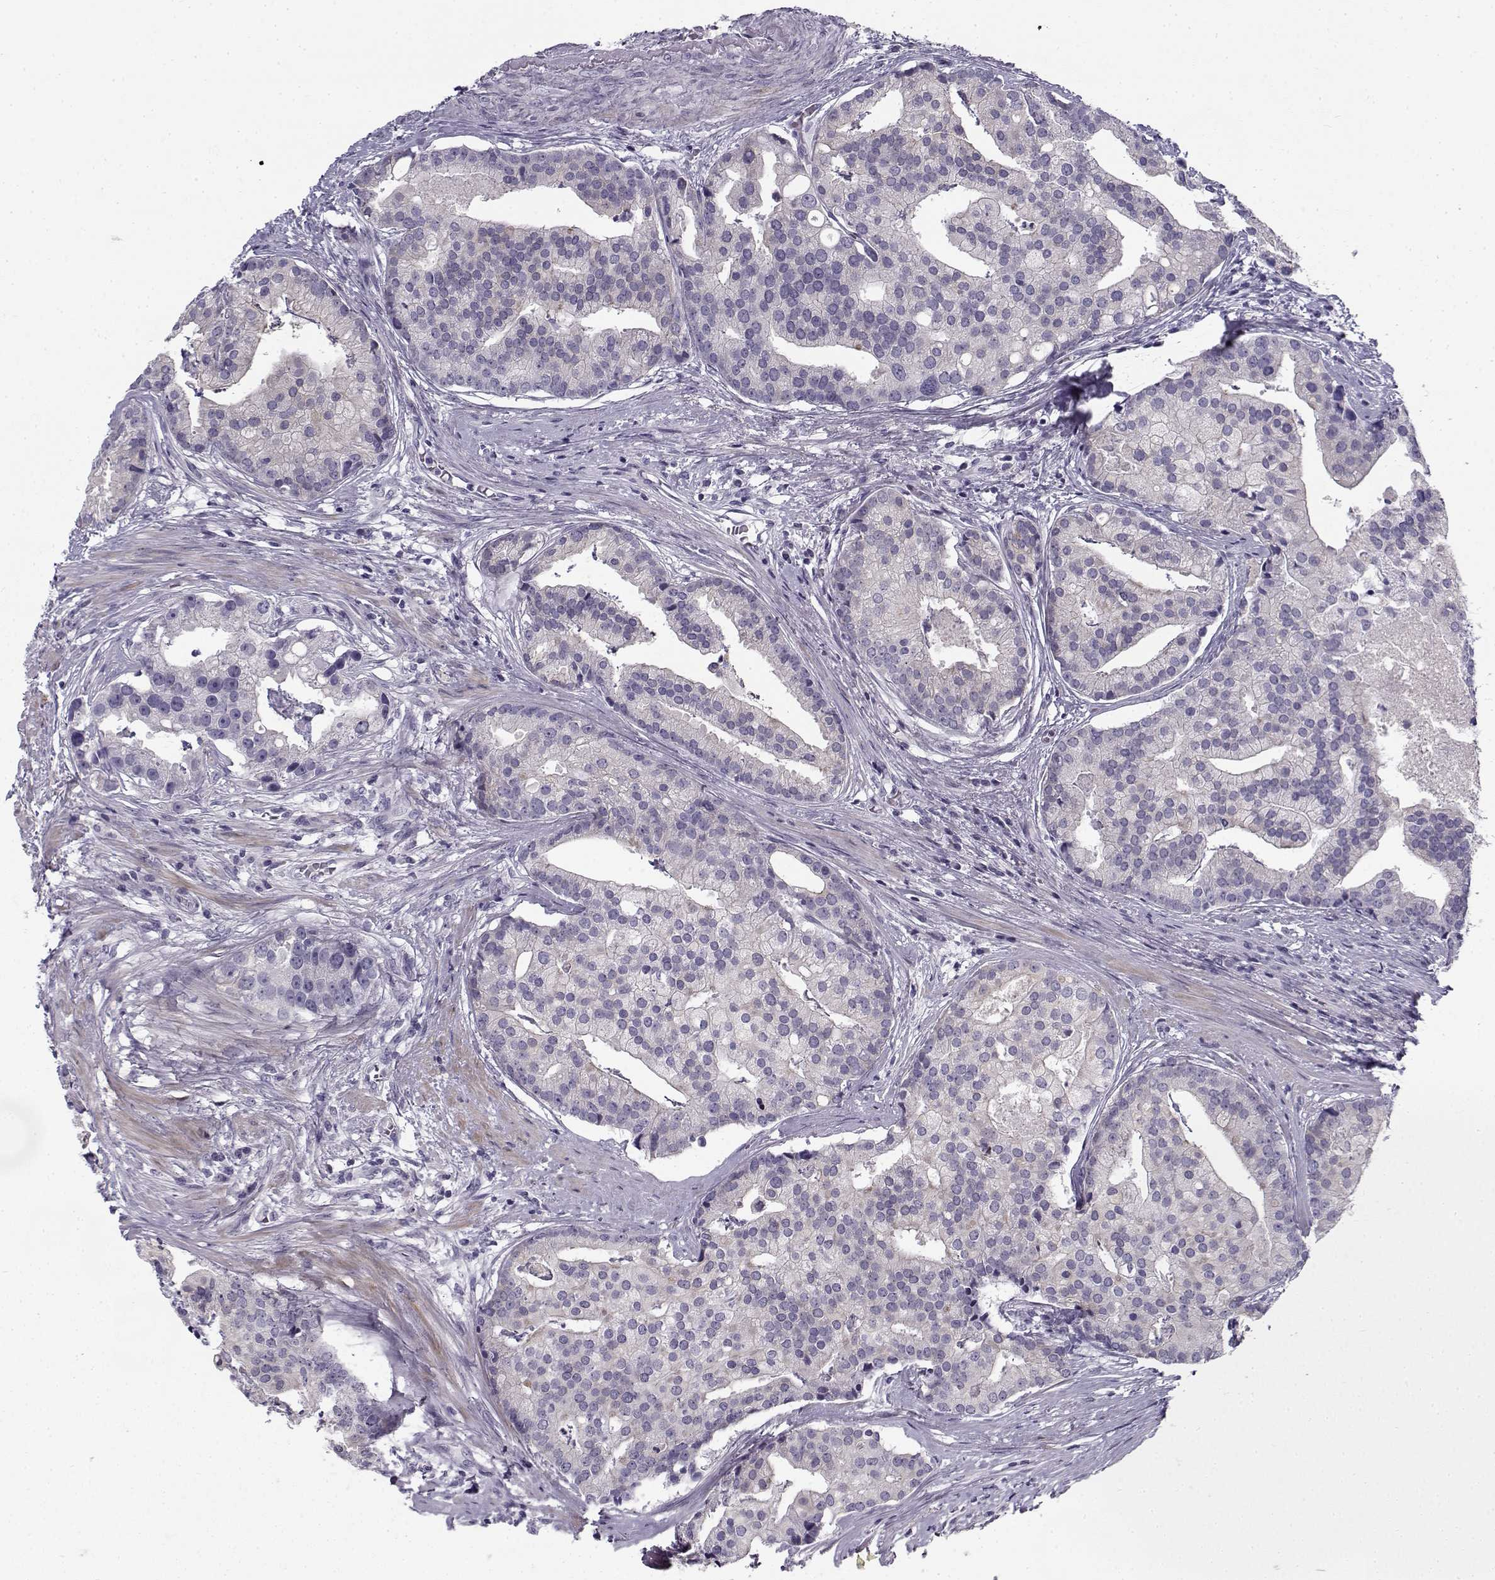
{"staining": {"intensity": "negative", "quantity": "none", "location": "none"}, "tissue": "prostate cancer", "cell_type": "Tumor cells", "image_type": "cancer", "snomed": [{"axis": "morphology", "description": "Adenocarcinoma, NOS"}, {"axis": "topography", "description": "Prostate and seminal vesicle, NOS"}, {"axis": "topography", "description": "Prostate"}], "caption": "Tumor cells are negative for brown protein staining in prostate adenocarcinoma.", "gene": "CREB3L3", "patient": {"sex": "male", "age": 44}}